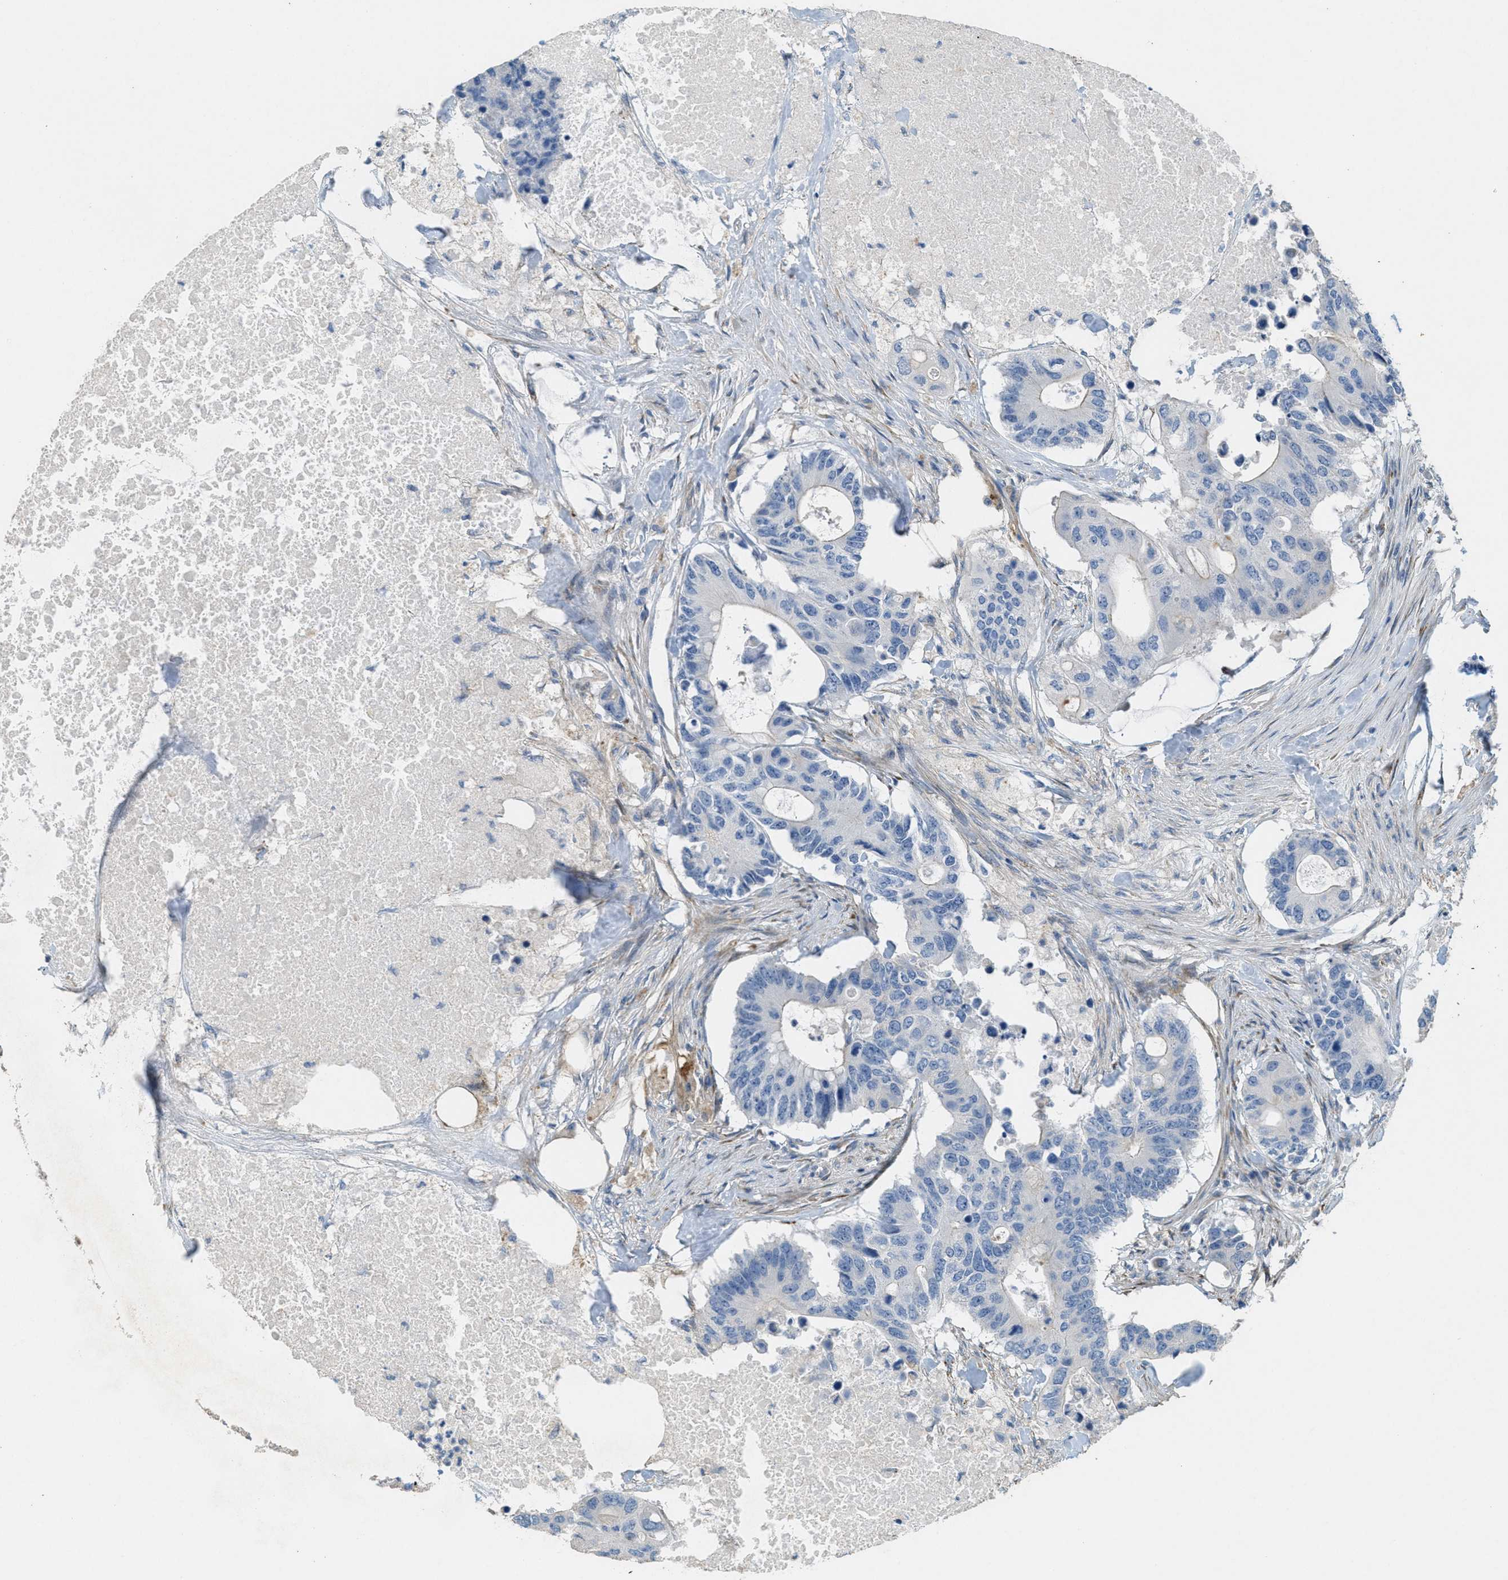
{"staining": {"intensity": "negative", "quantity": "none", "location": "none"}, "tissue": "colorectal cancer", "cell_type": "Tumor cells", "image_type": "cancer", "snomed": [{"axis": "morphology", "description": "Adenocarcinoma, NOS"}, {"axis": "topography", "description": "Colon"}], "caption": "Tumor cells are negative for brown protein staining in colorectal adenocarcinoma.", "gene": "ADCY5", "patient": {"sex": "male", "age": 71}}